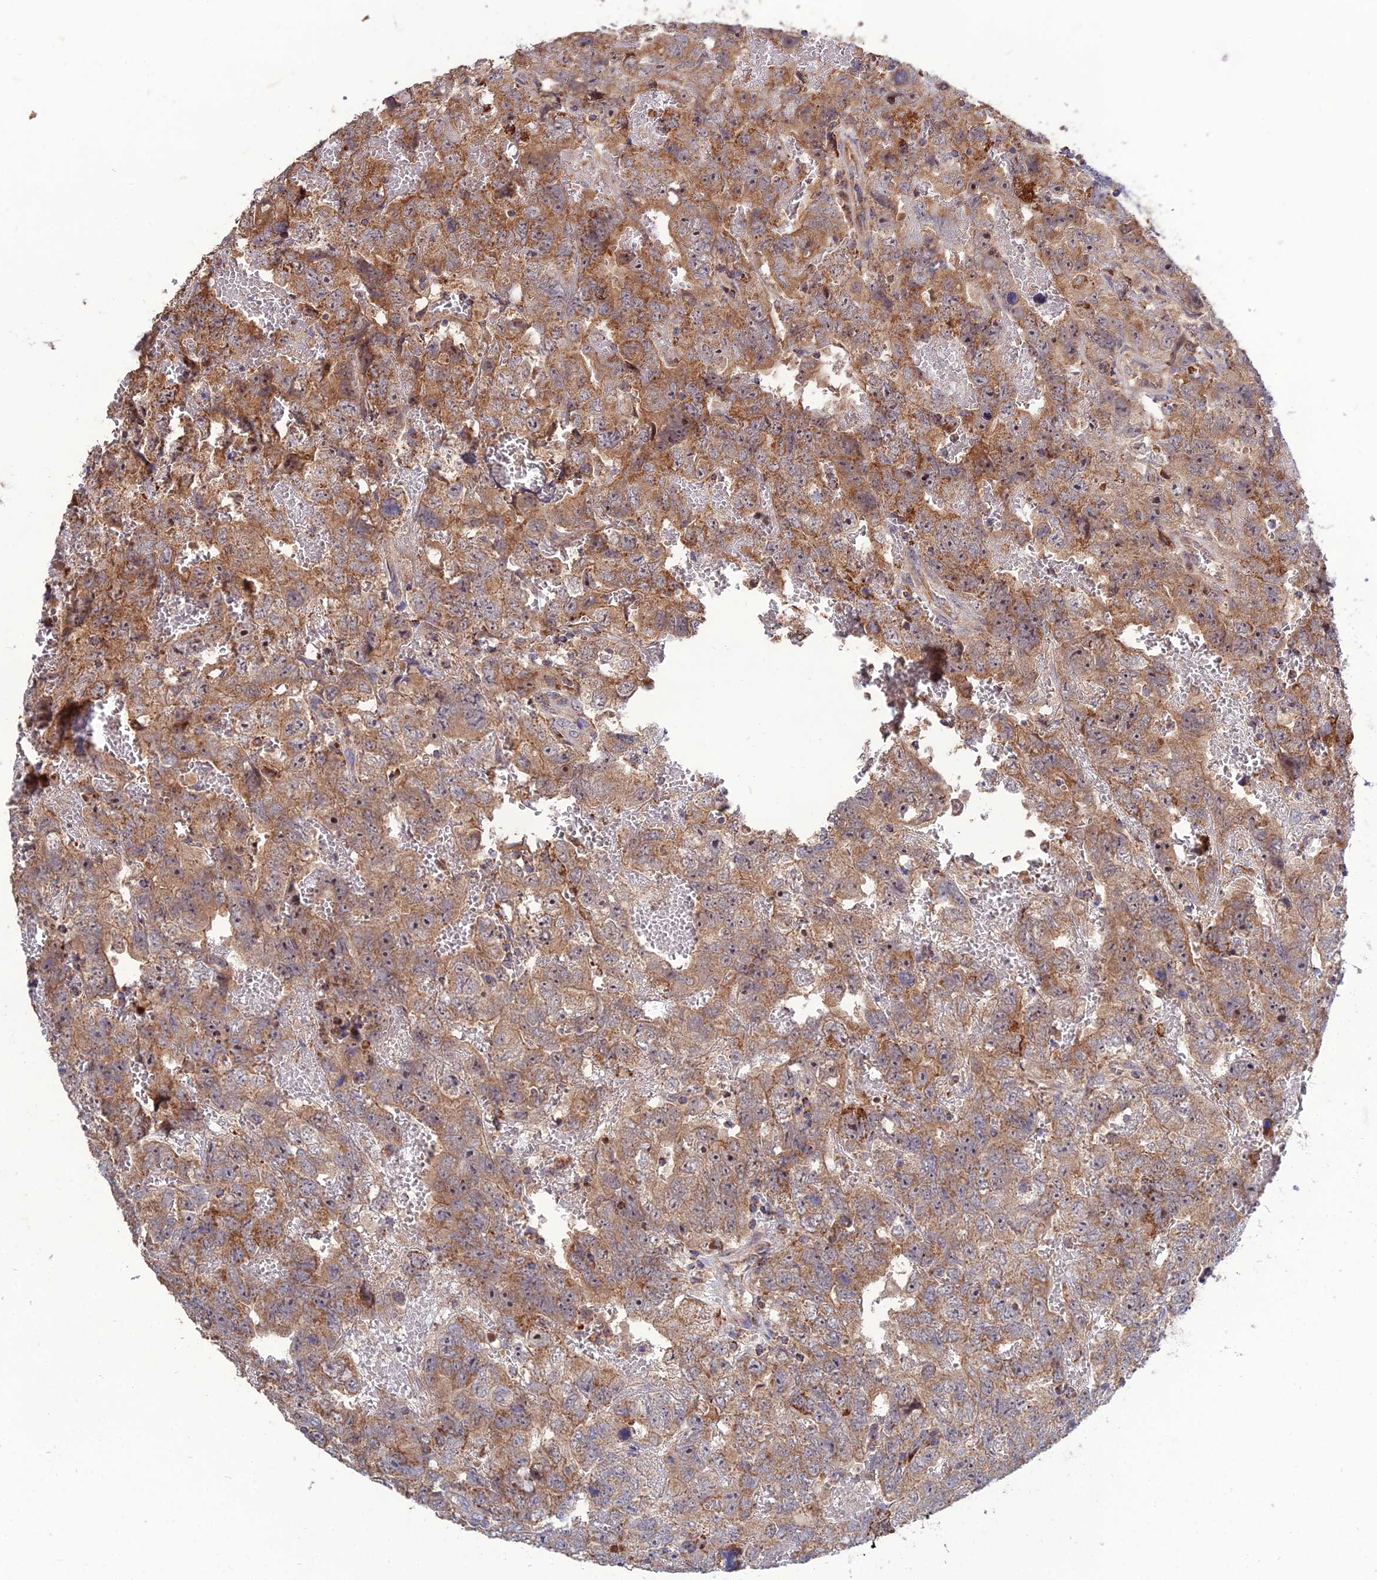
{"staining": {"intensity": "moderate", "quantity": ">75%", "location": "cytoplasmic/membranous"}, "tissue": "testis cancer", "cell_type": "Tumor cells", "image_type": "cancer", "snomed": [{"axis": "morphology", "description": "Carcinoma, Embryonal, NOS"}, {"axis": "topography", "description": "Testis"}], "caption": "Protein staining demonstrates moderate cytoplasmic/membranous expression in approximately >75% of tumor cells in embryonal carcinoma (testis).", "gene": "RIC8B", "patient": {"sex": "male", "age": 45}}